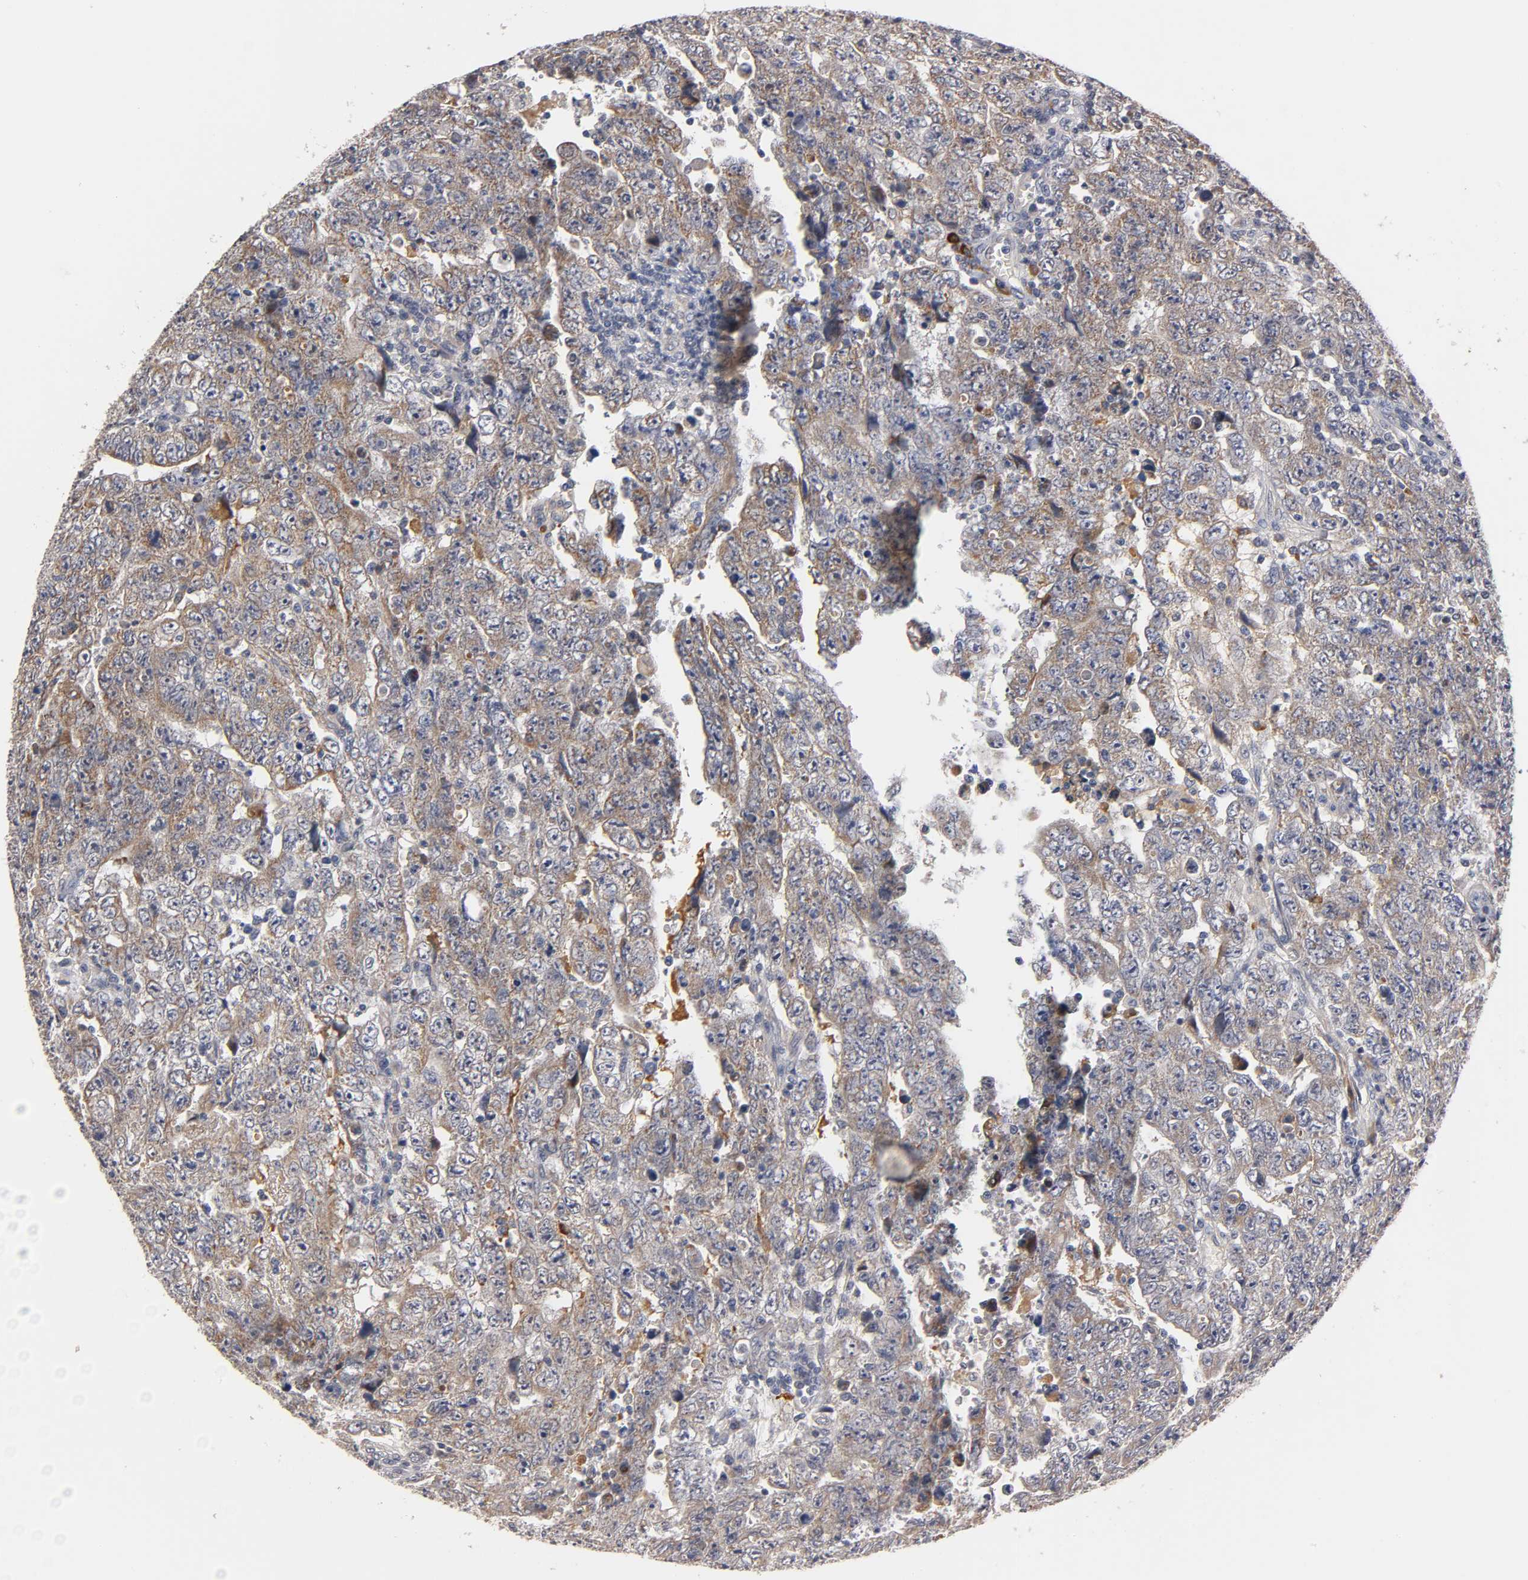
{"staining": {"intensity": "moderate", "quantity": ">75%", "location": "cytoplasmic/membranous"}, "tissue": "testis cancer", "cell_type": "Tumor cells", "image_type": "cancer", "snomed": [{"axis": "morphology", "description": "Carcinoma, Embryonal, NOS"}, {"axis": "topography", "description": "Testis"}], "caption": "Testis cancer (embryonal carcinoma) stained for a protein (brown) reveals moderate cytoplasmic/membranous positive expression in about >75% of tumor cells.", "gene": "GSTZ1", "patient": {"sex": "male", "age": 28}}